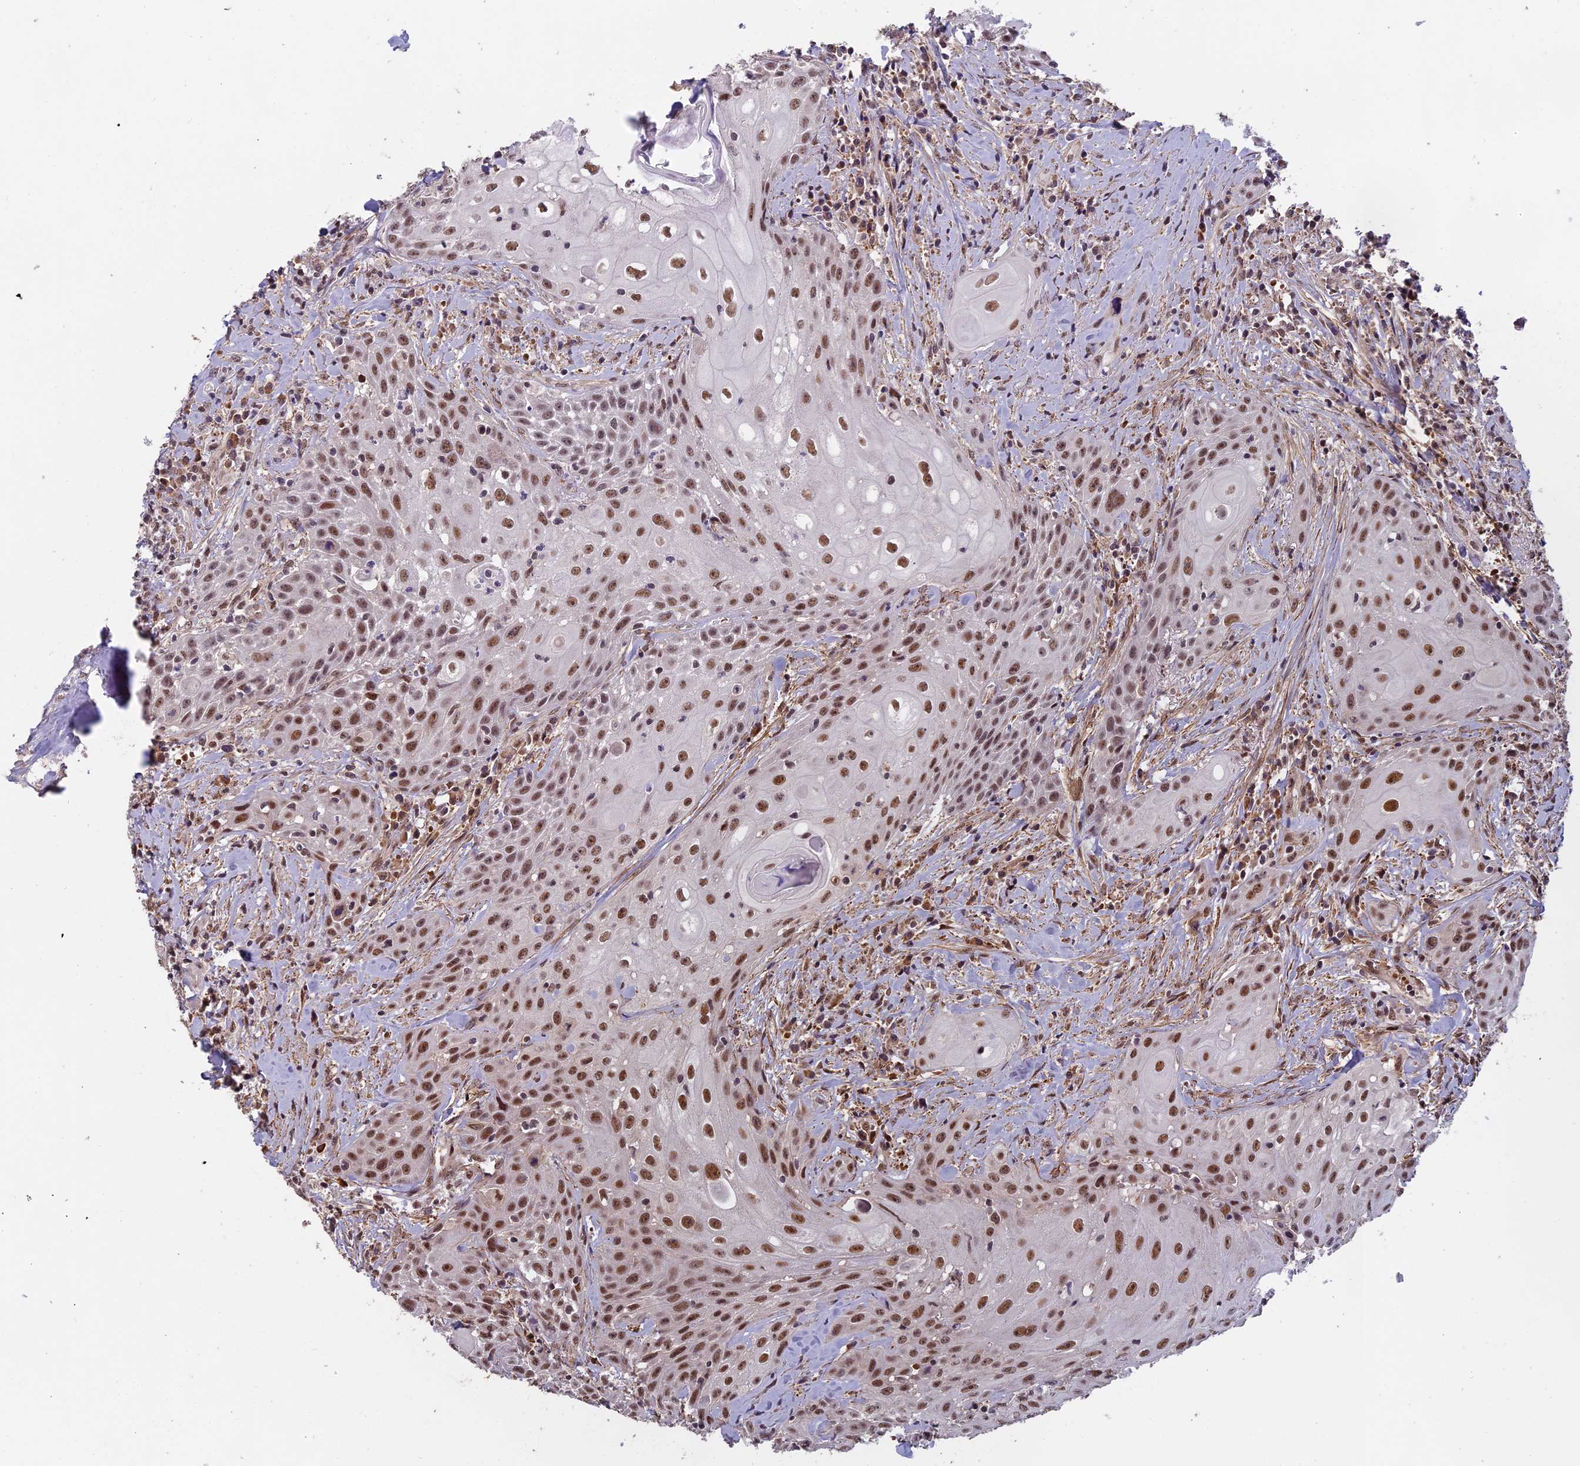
{"staining": {"intensity": "moderate", "quantity": ">75%", "location": "nuclear"}, "tissue": "head and neck cancer", "cell_type": "Tumor cells", "image_type": "cancer", "snomed": [{"axis": "morphology", "description": "Squamous cell carcinoma, NOS"}, {"axis": "topography", "description": "Oral tissue"}, {"axis": "topography", "description": "Head-Neck"}], "caption": "Brown immunohistochemical staining in head and neck squamous cell carcinoma displays moderate nuclear expression in approximately >75% of tumor cells.", "gene": "MORF4L1", "patient": {"sex": "female", "age": 82}}